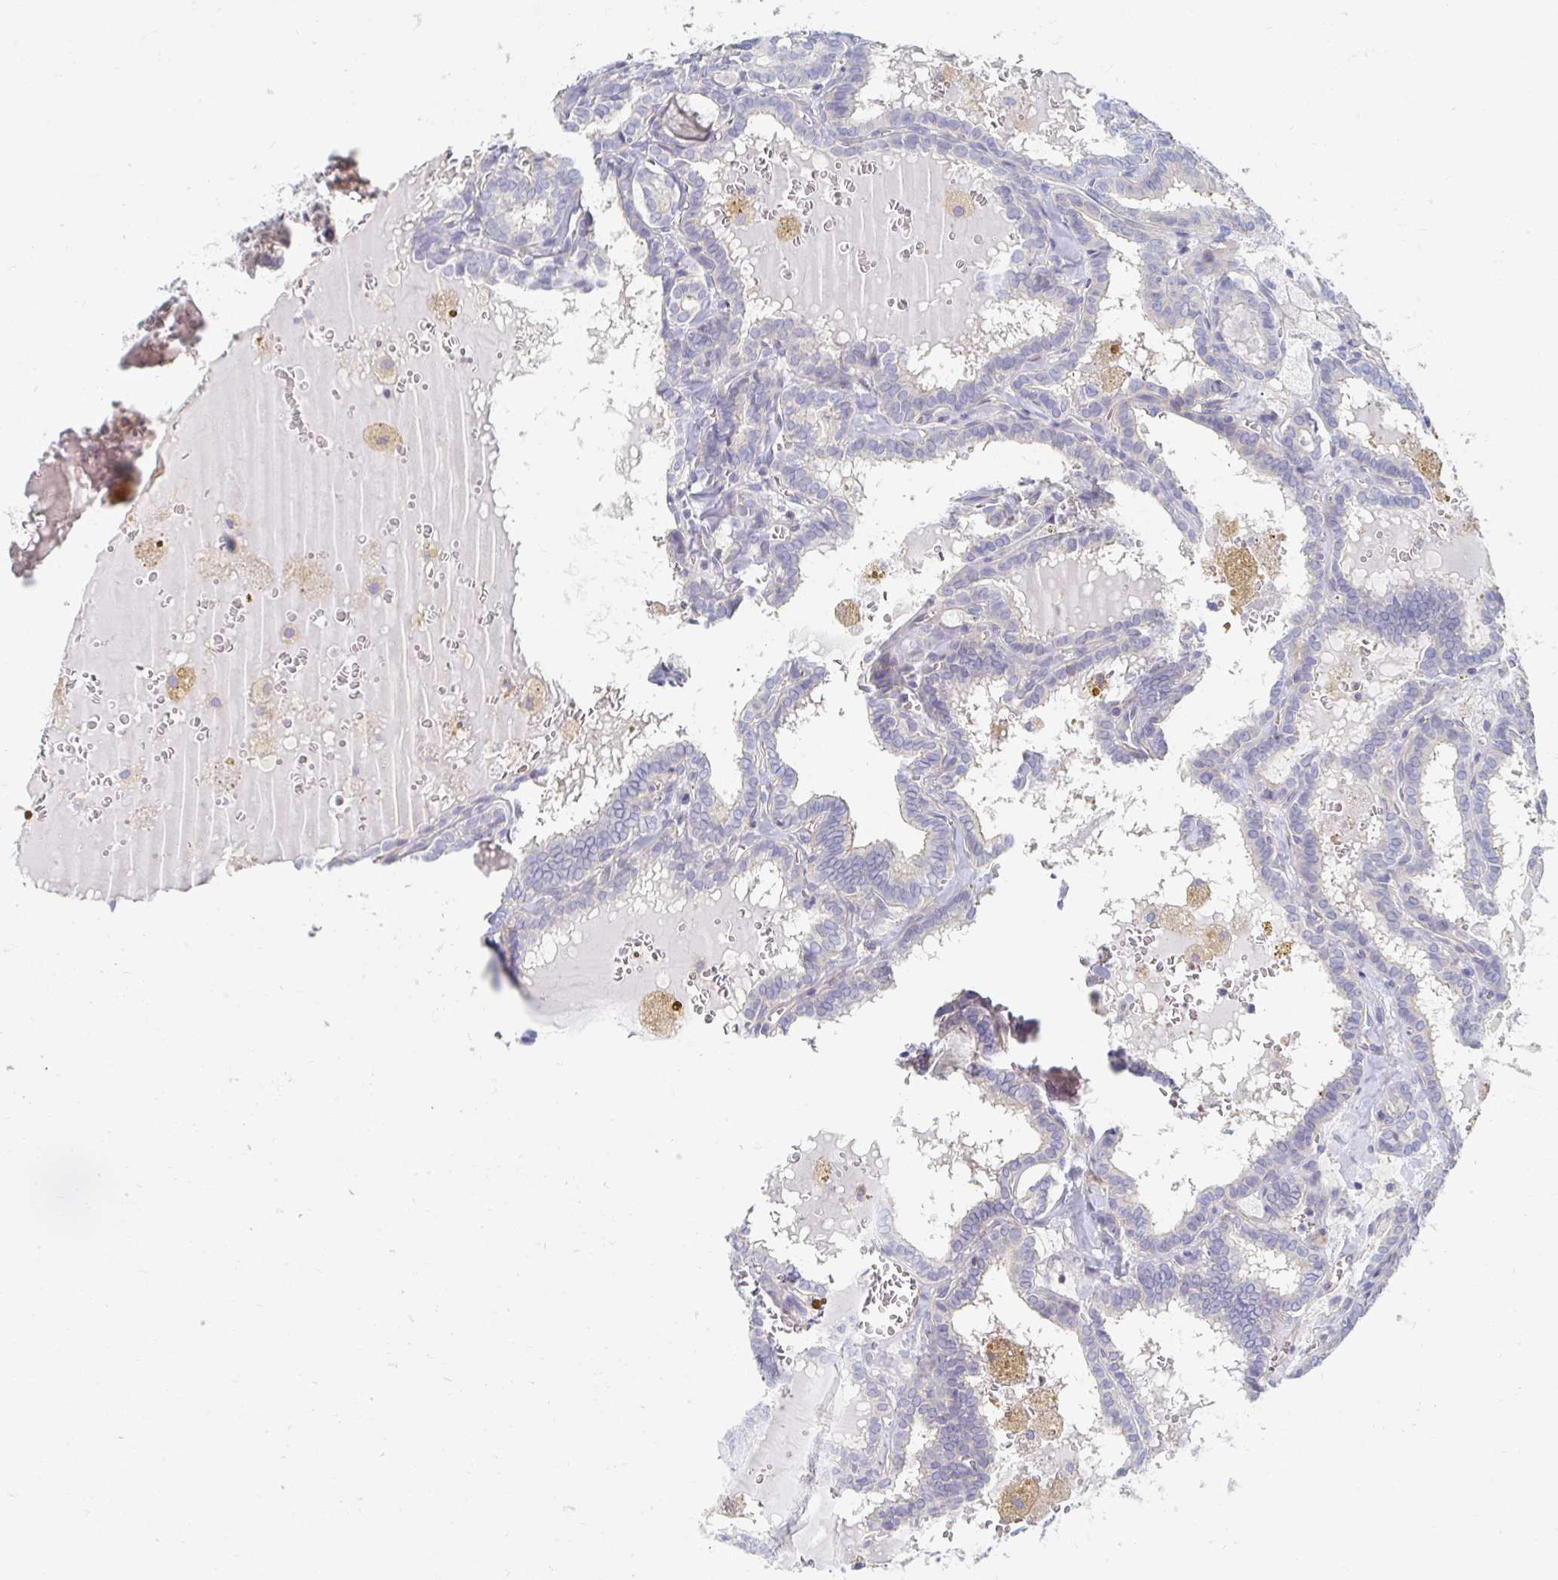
{"staining": {"intensity": "negative", "quantity": "none", "location": "none"}, "tissue": "thyroid cancer", "cell_type": "Tumor cells", "image_type": "cancer", "snomed": [{"axis": "morphology", "description": "Papillary adenocarcinoma, NOS"}, {"axis": "topography", "description": "Thyroid gland"}], "caption": "Histopathology image shows no protein staining in tumor cells of papillary adenocarcinoma (thyroid) tissue.", "gene": "MYLK2", "patient": {"sex": "female", "age": 39}}